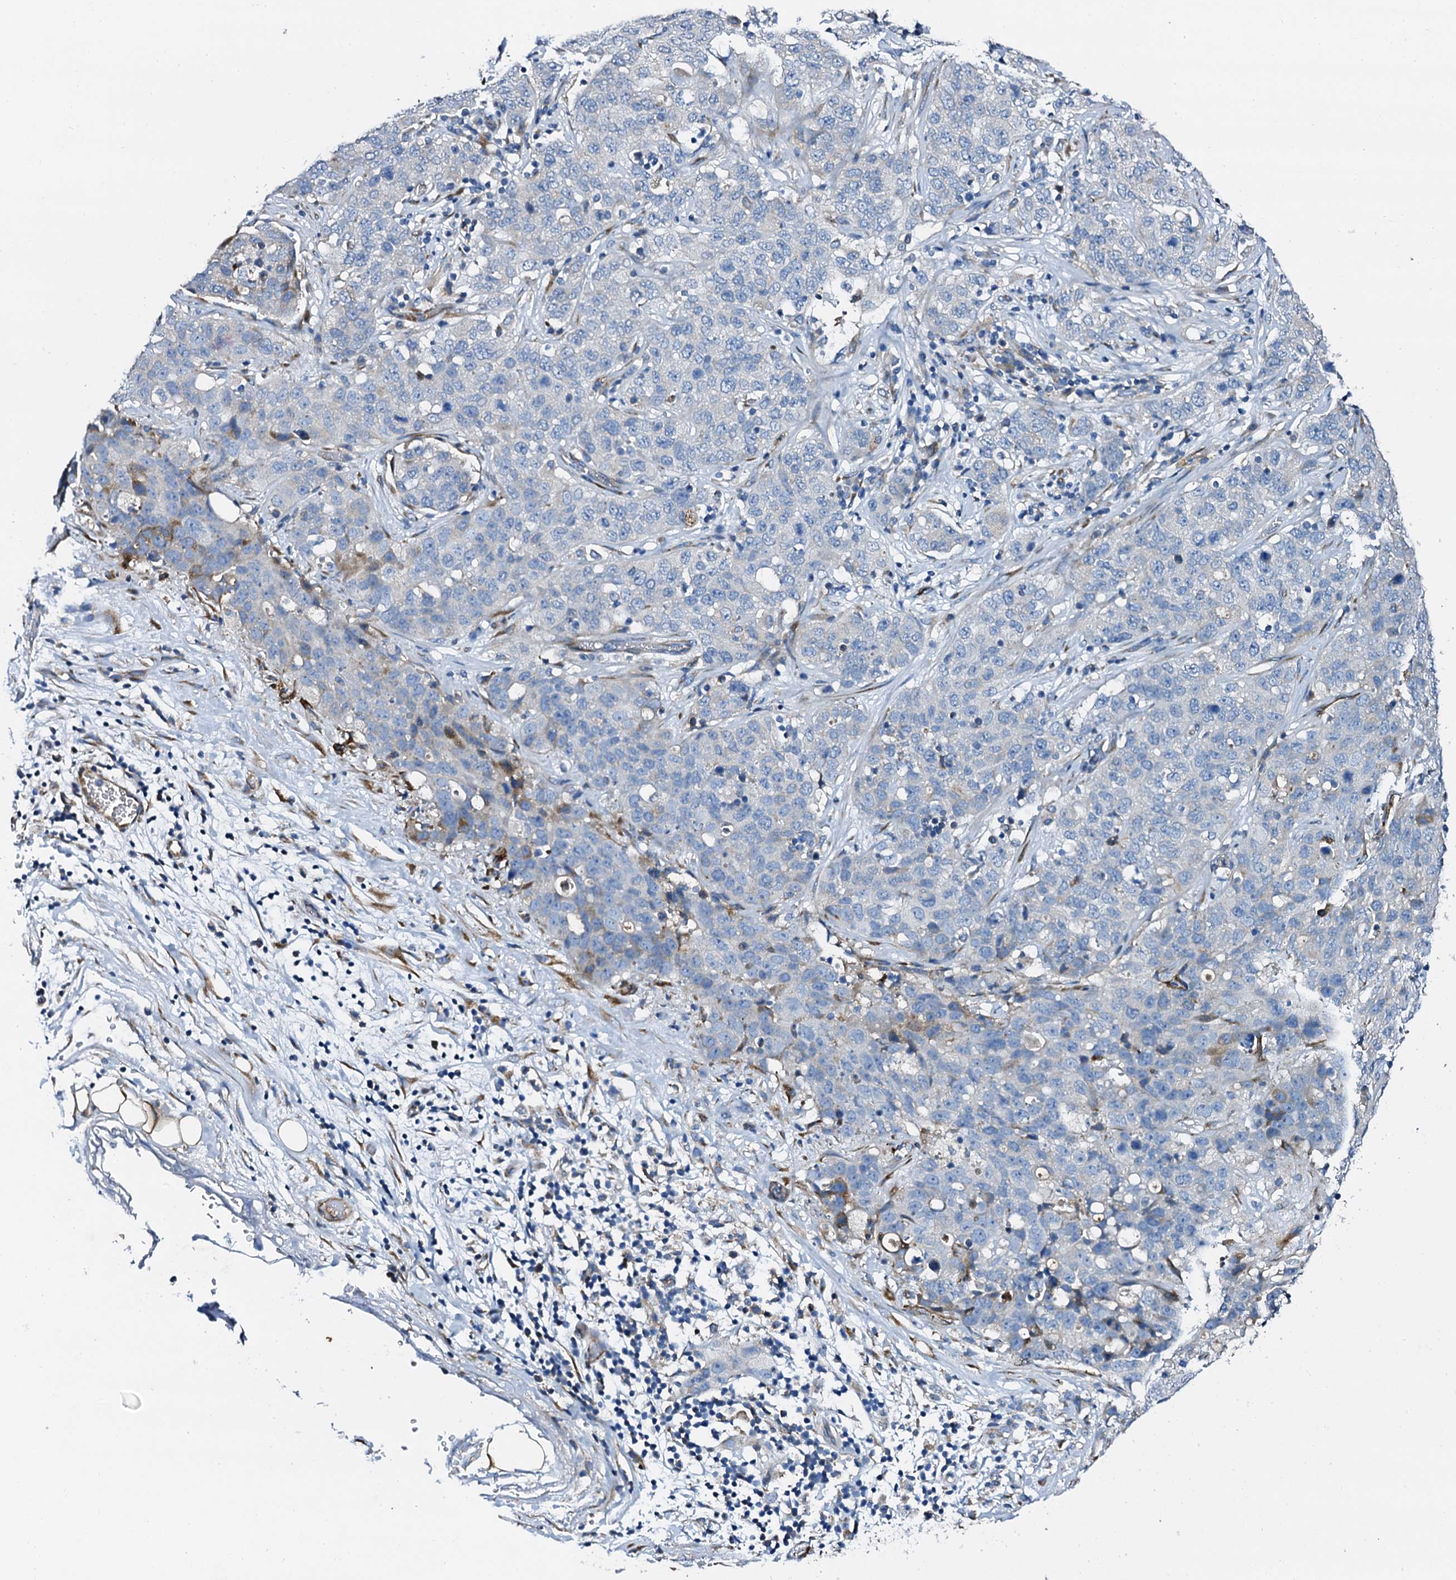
{"staining": {"intensity": "negative", "quantity": "none", "location": "none"}, "tissue": "stomach cancer", "cell_type": "Tumor cells", "image_type": "cancer", "snomed": [{"axis": "morphology", "description": "Normal tissue, NOS"}, {"axis": "morphology", "description": "Adenocarcinoma, NOS"}, {"axis": "topography", "description": "Lymph node"}, {"axis": "topography", "description": "Stomach"}], "caption": "This is an immunohistochemistry micrograph of human stomach cancer. There is no staining in tumor cells.", "gene": "DBX1", "patient": {"sex": "male", "age": 48}}